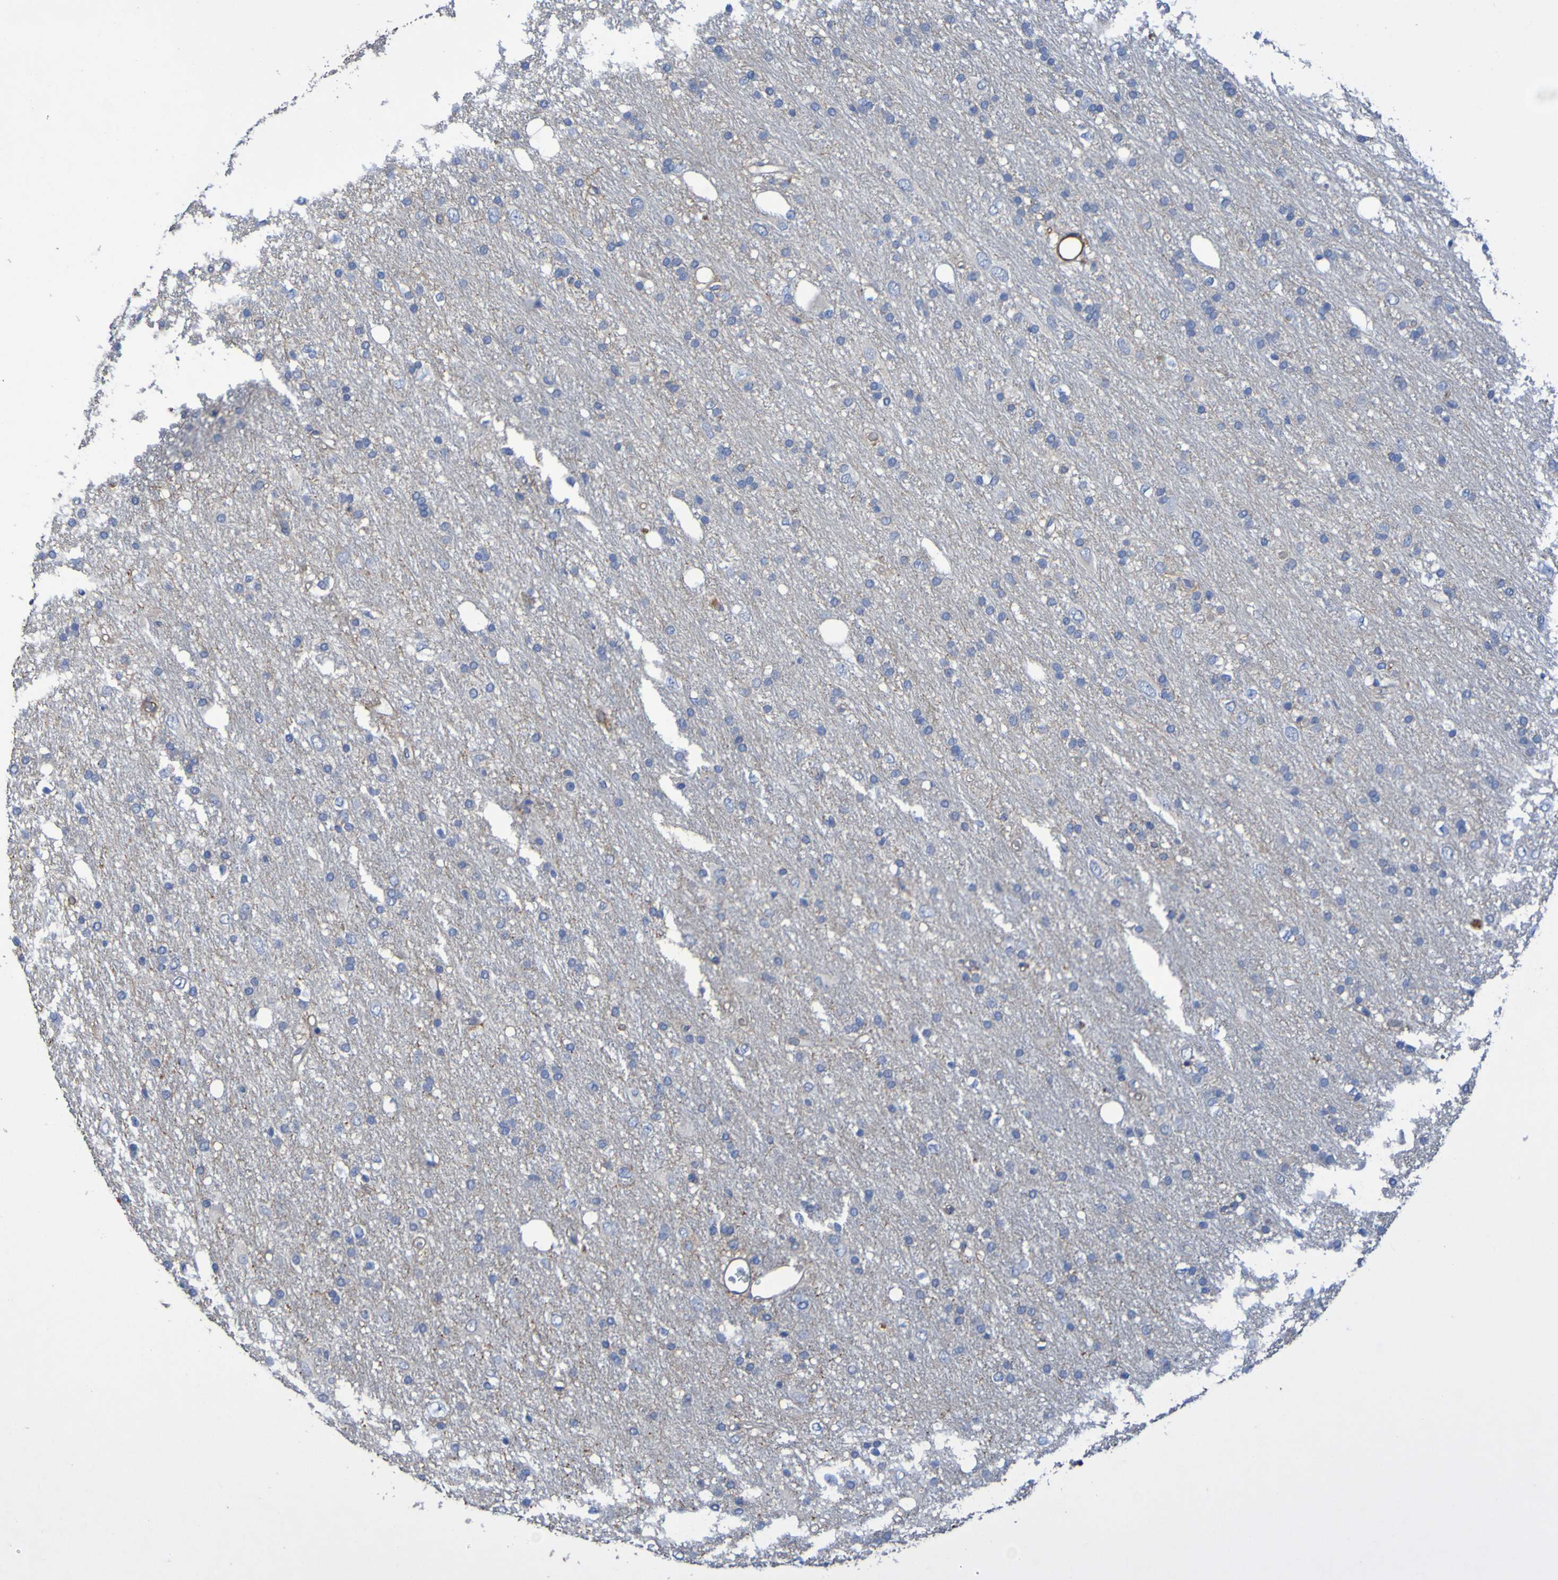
{"staining": {"intensity": "negative", "quantity": "none", "location": "none"}, "tissue": "glioma", "cell_type": "Tumor cells", "image_type": "cancer", "snomed": [{"axis": "morphology", "description": "Glioma, malignant, Low grade"}, {"axis": "topography", "description": "Brain"}], "caption": "Photomicrograph shows no significant protein positivity in tumor cells of glioma.", "gene": "SRPRB", "patient": {"sex": "male", "age": 77}}